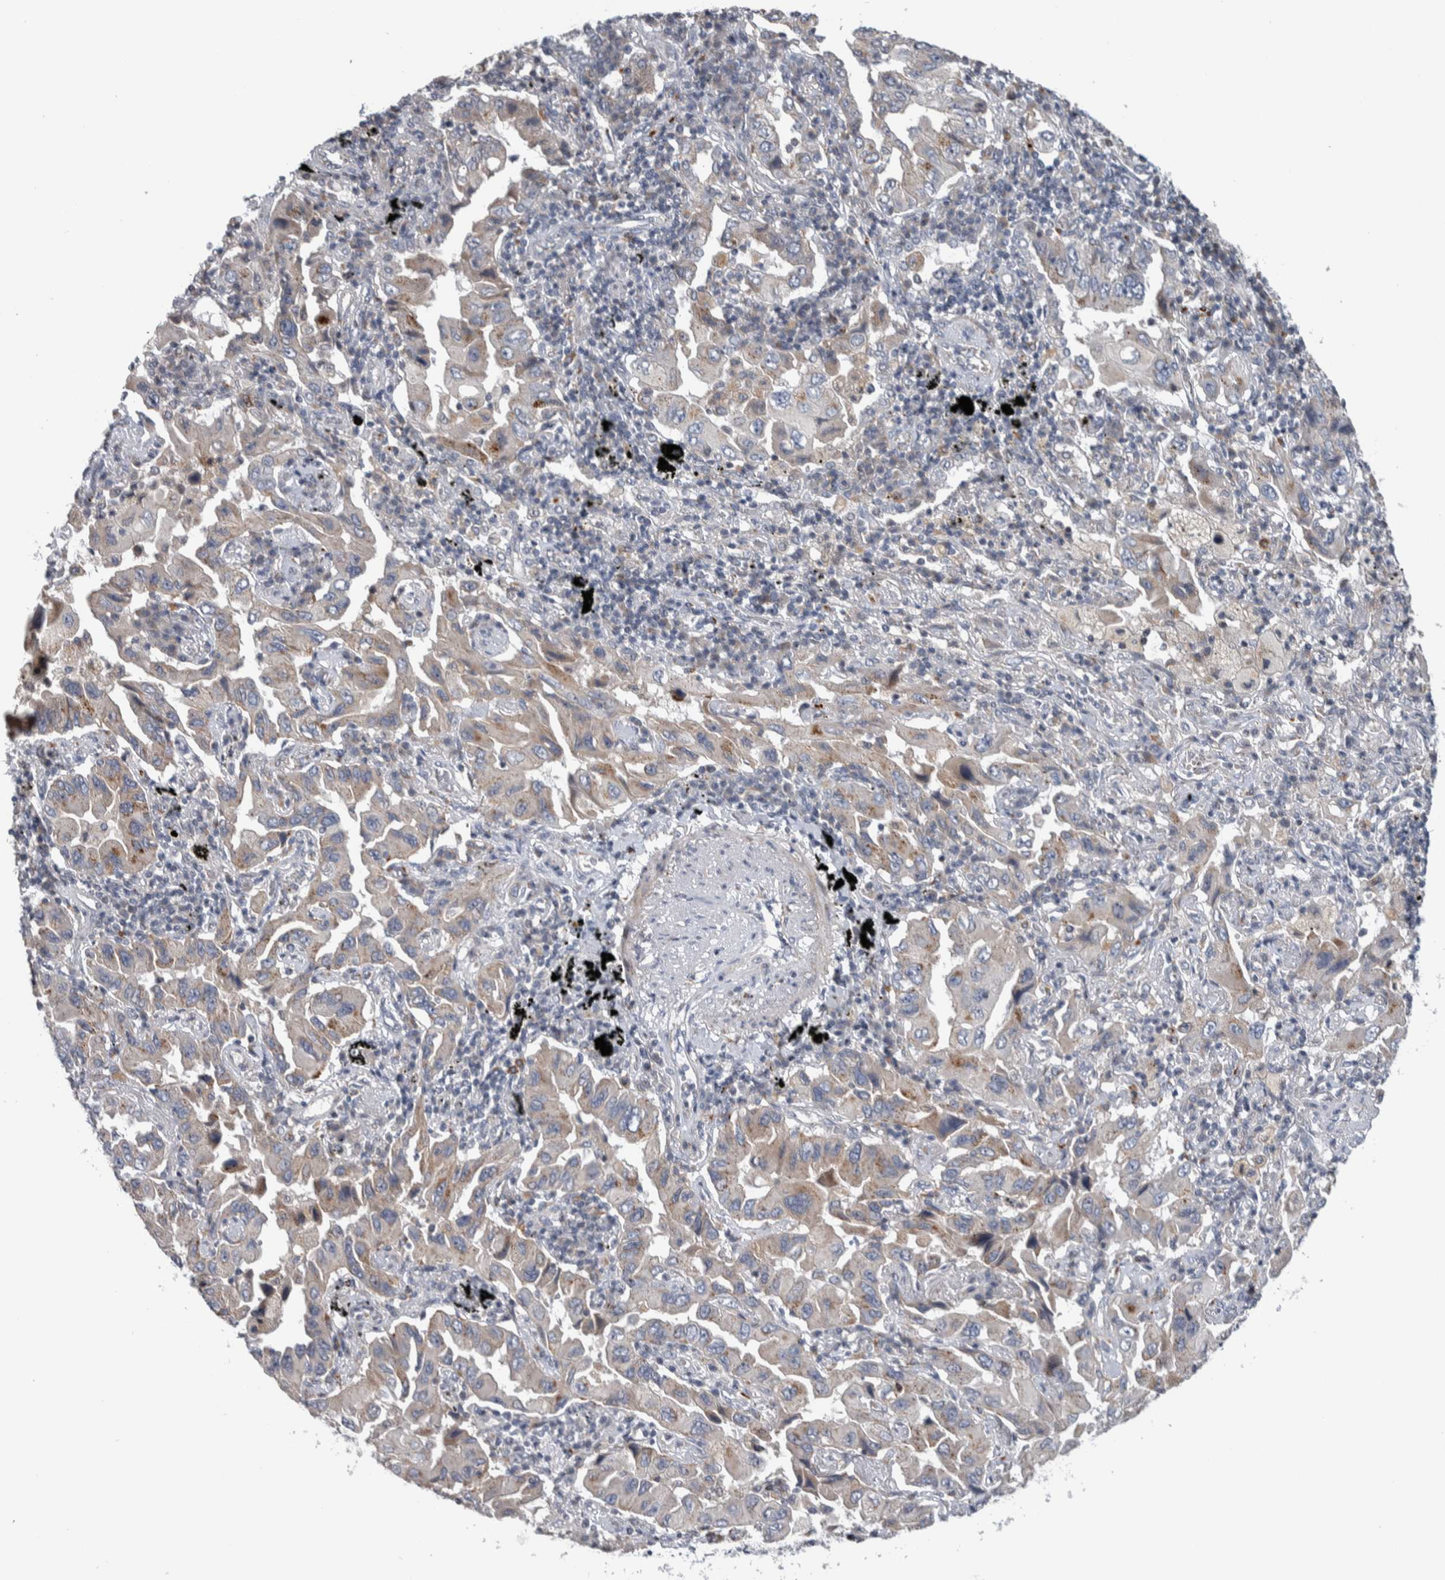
{"staining": {"intensity": "weak", "quantity": "25%-75%", "location": "cytoplasmic/membranous"}, "tissue": "lung cancer", "cell_type": "Tumor cells", "image_type": "cancer", "snomed": [{"axis": "morphology", "description": "Adenocarcinoma, NOS"}, {"axis": "topography", "description": "Lung"}], "caption": "A high-resolution image shows immunohistochemistry staining of lung cancer (adenocarcinoma), which exhibits weak cytoplasmic/membranous staining in about 25%-75% of tumor cells. (DAB (3,3'-diaminobenzidine) = brown stain, brightfield microscopy at high magnification).", "gene": "FAM83G", "patient": {"sex": "female", "age": 65}}